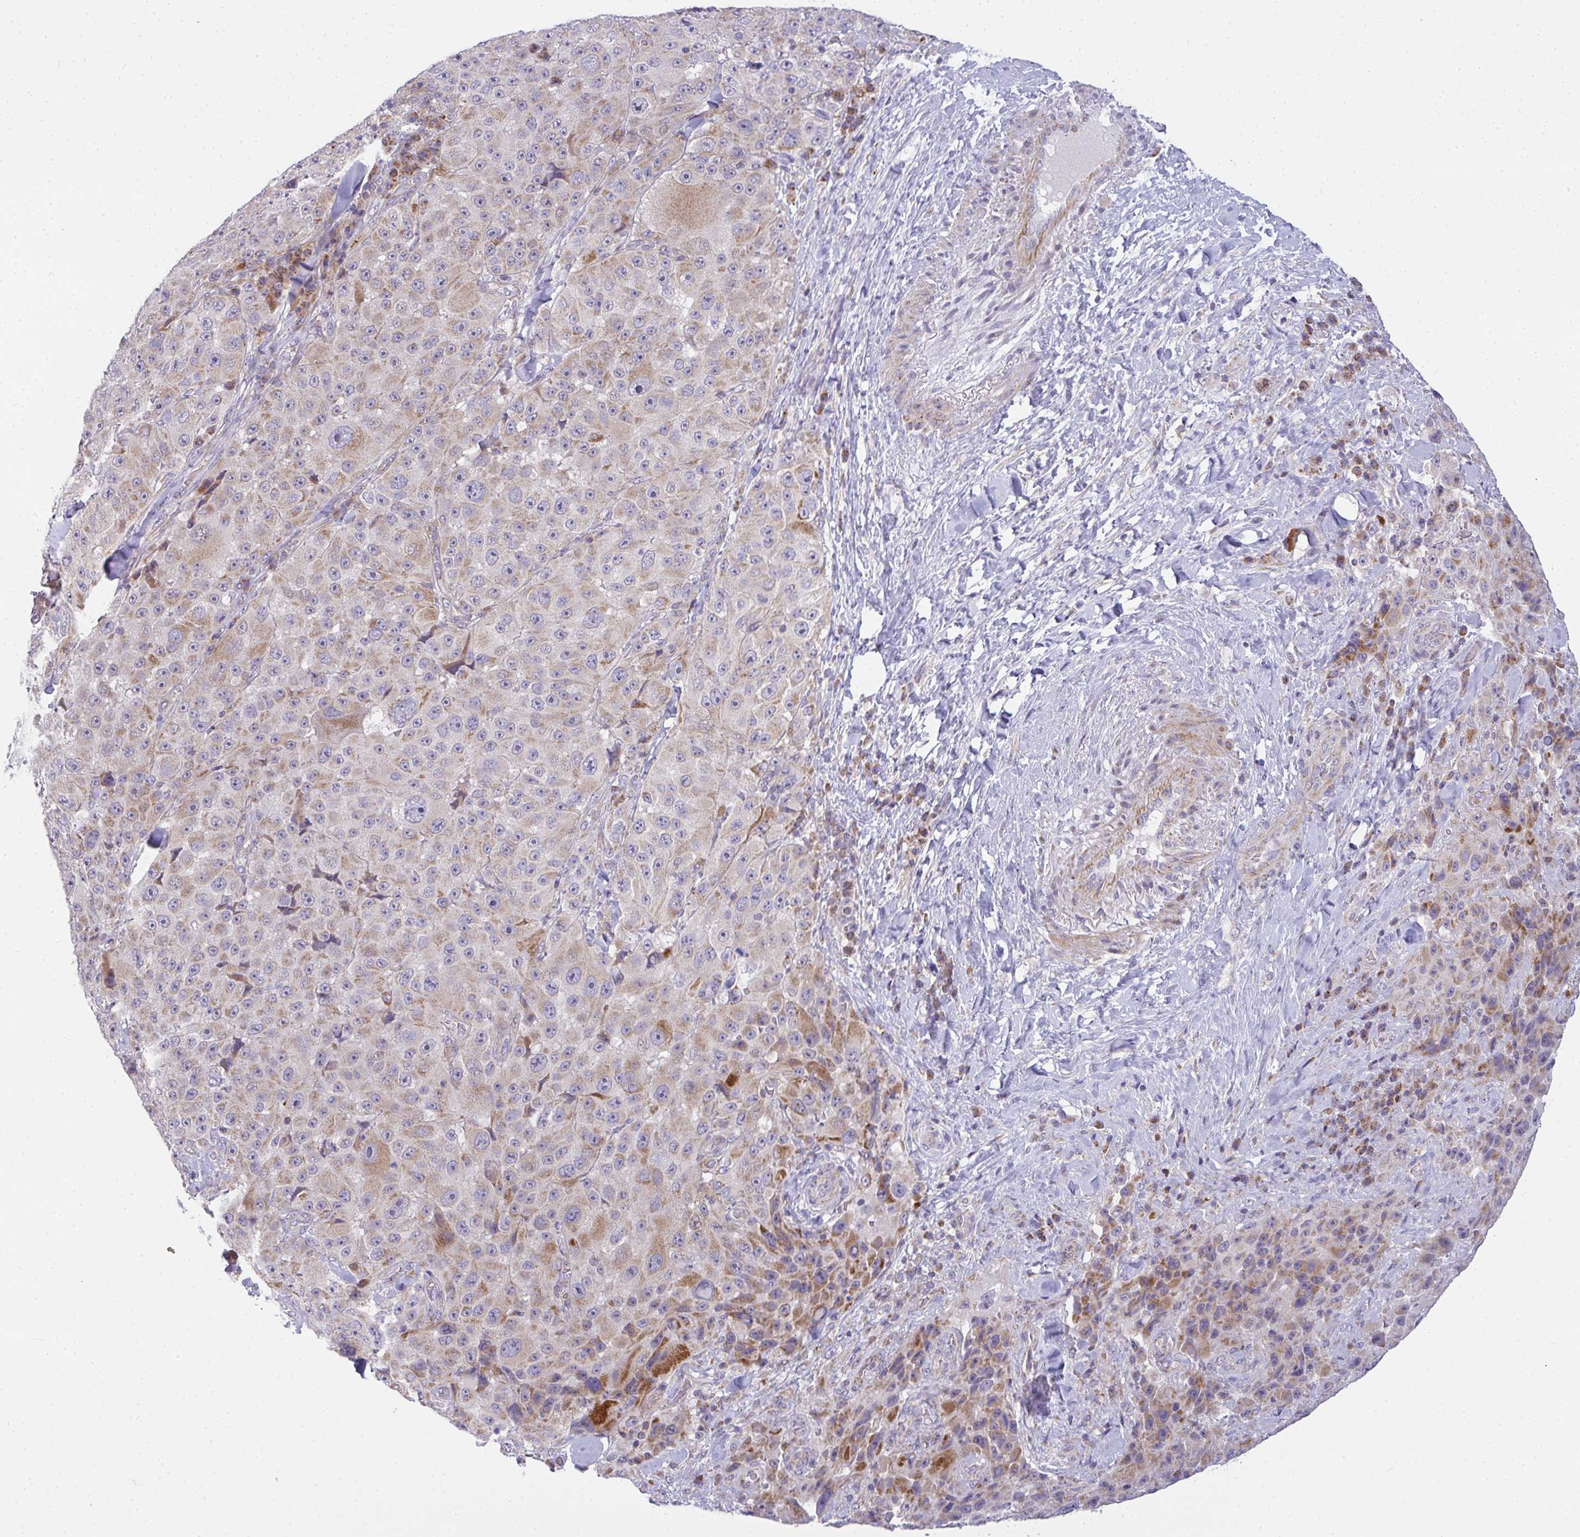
{"staining": {"intensity": "moderate", "quantity": "25%-75%", "location": "cytoplasmic/membranous"}, "tissue": "melanoma", "cell_type": "Tumor cells", "image_type": "cancer", "snomed": [{"axis": "morphology", "description": "Malignant melanoma, Metastatic site"}, {"axis": "topography", "description": "Lymph node"}], "caption": "An image of malignant melanoma (metastatic site) stained for a protein displays moderate cytoplasmic/membranous brown staining in tumor cells. The protein of interest is stained brown, and the nuclei are stained in blue (DAB (3,3'-diaminobenzidine) IHC with brightfield microscopy, high magnification).", "gene": "SRRM4", "patient": {"sex": "male", "age": 62}}